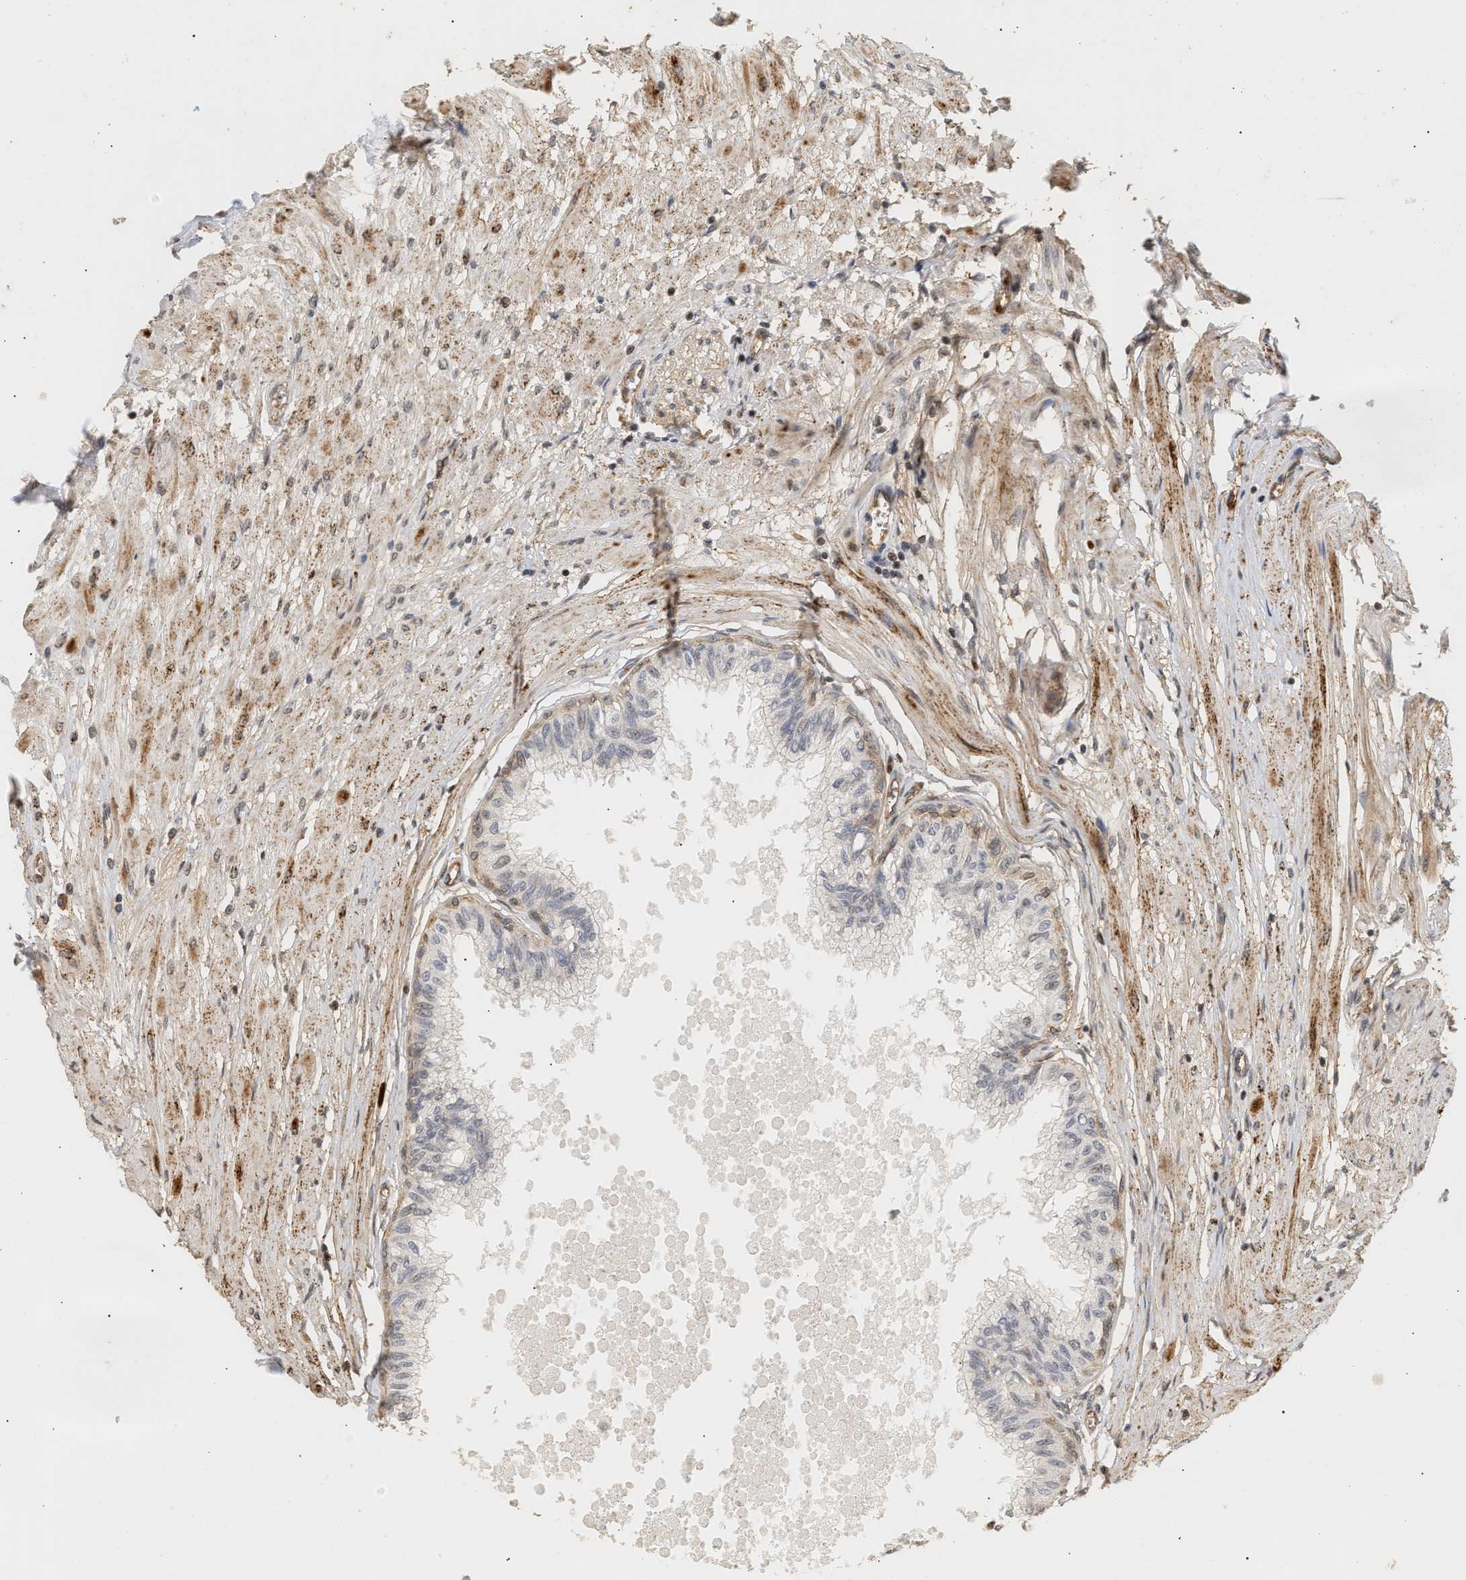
{"staining": {"intensity": "weak", "quantity": "<25%", "location": "cytoplasmic/membranous"}, "tissue": "prostate", "cell_type": "Glandular cells", "image_type": "normal", "snomed": [{"axis": "morphology", "description": "Normal tissue, NOS"}, {"axis": "topography", "description": "Prostate"}, {"axis": "topography", "description": "Seminal veicle"}], "caption": "Protein analysis of normal prostate shows no significant expression in glandular cells. (IHC, brightfield microscopy, high magnification).", "gene": "PLXND1", "patient": {"sex": "male", "age": 60}}